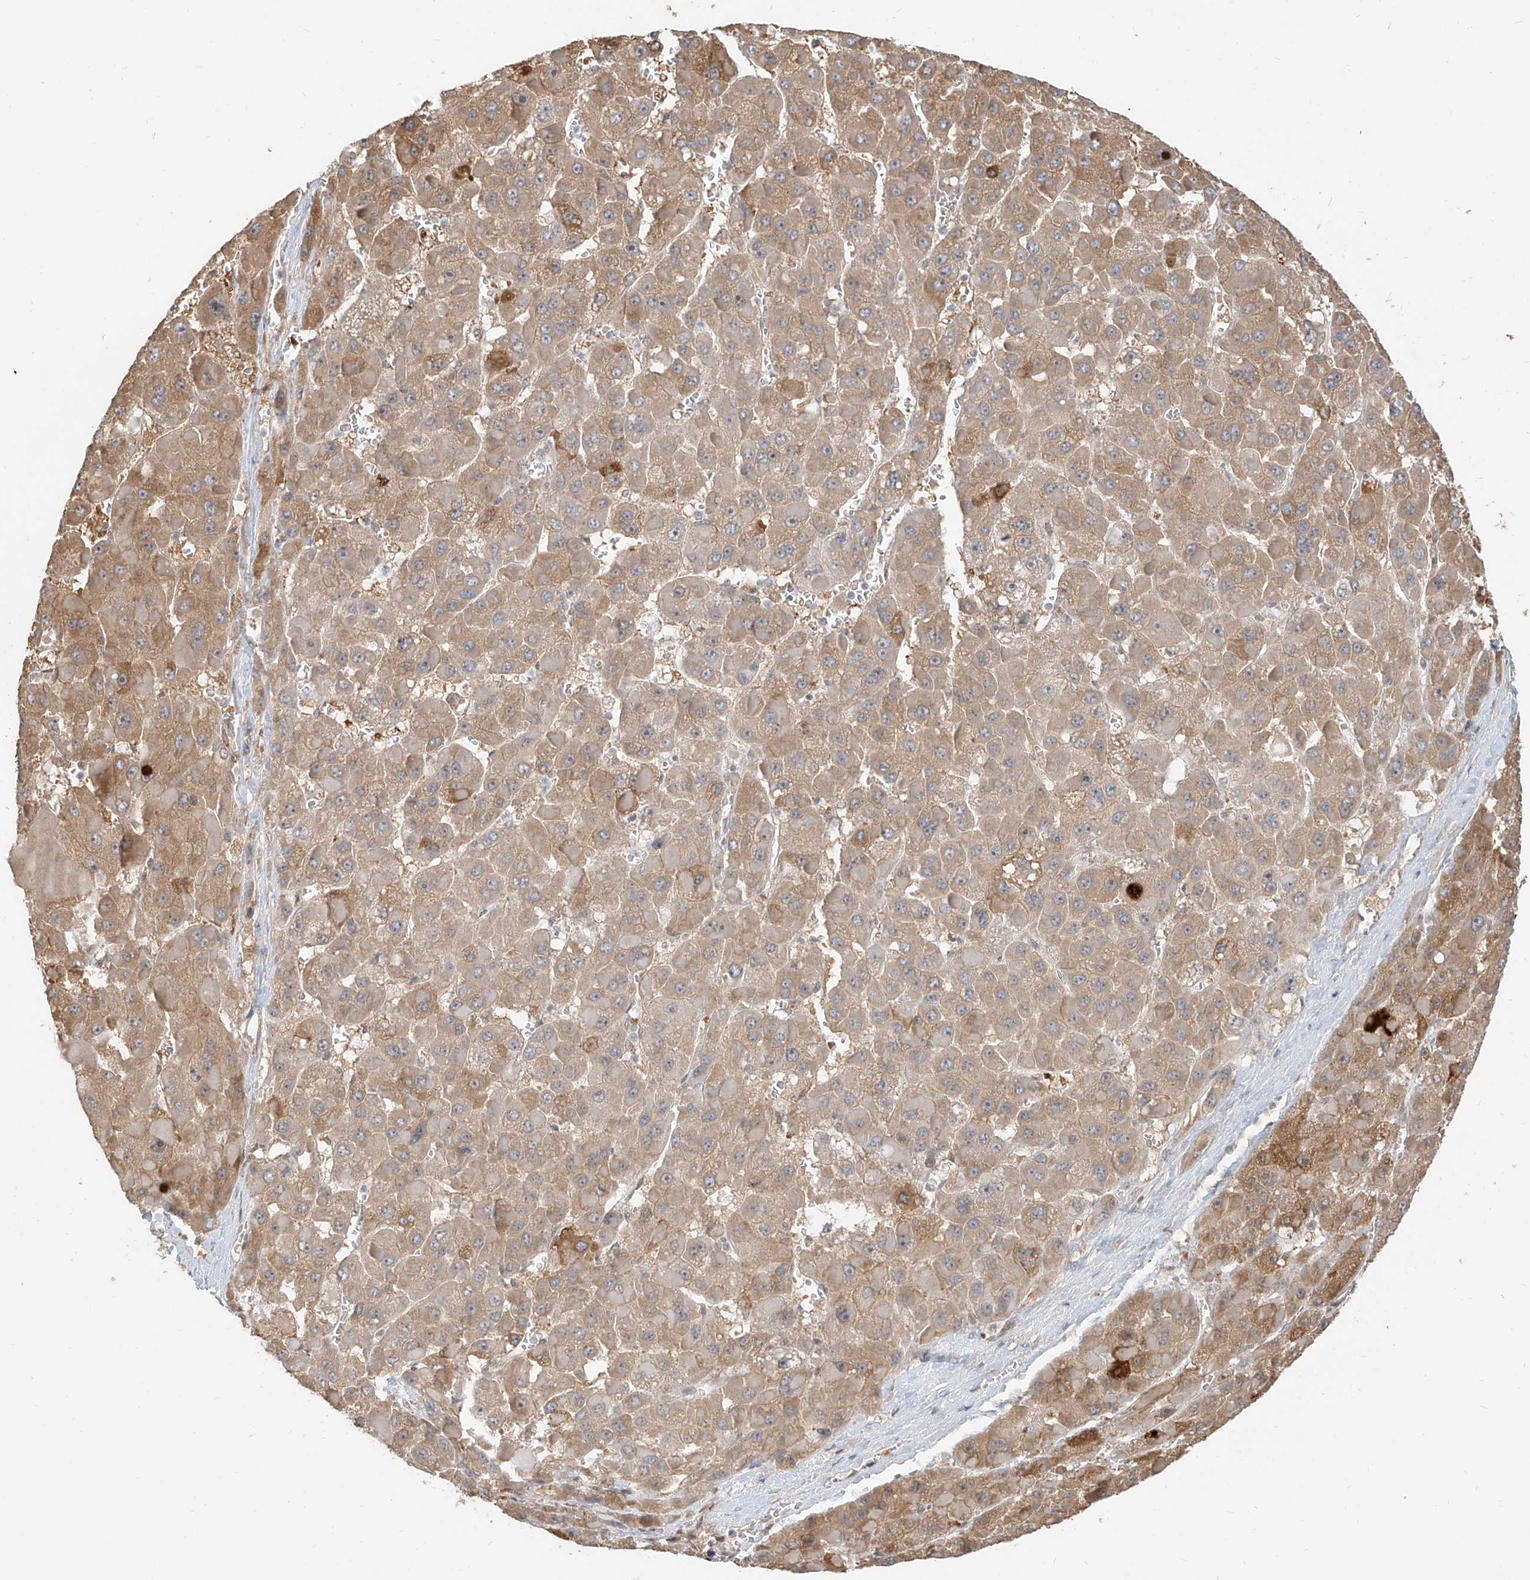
{"staining": {"intensity": "moderate", "quantity": ">75%", "location": "cytoplasmic/membranous"}, "tissue": "liver cancer", "cell_type": "Tumor cells", "image_type": "cancer", "snomed": [{"axis": "morphology", "description": "Carcinoma, Hepatocellular, NOS"}, {"axis": "topography", "description": "Liver"}], "caption": "This is a micrograph of immunohistochemistry staining of liver cancer, which shows moderate expression in the cytoplasmic/membranous of tumor cells.", "gene": "ZMYM2", "patient": {"sex": "female", "age": 73}}